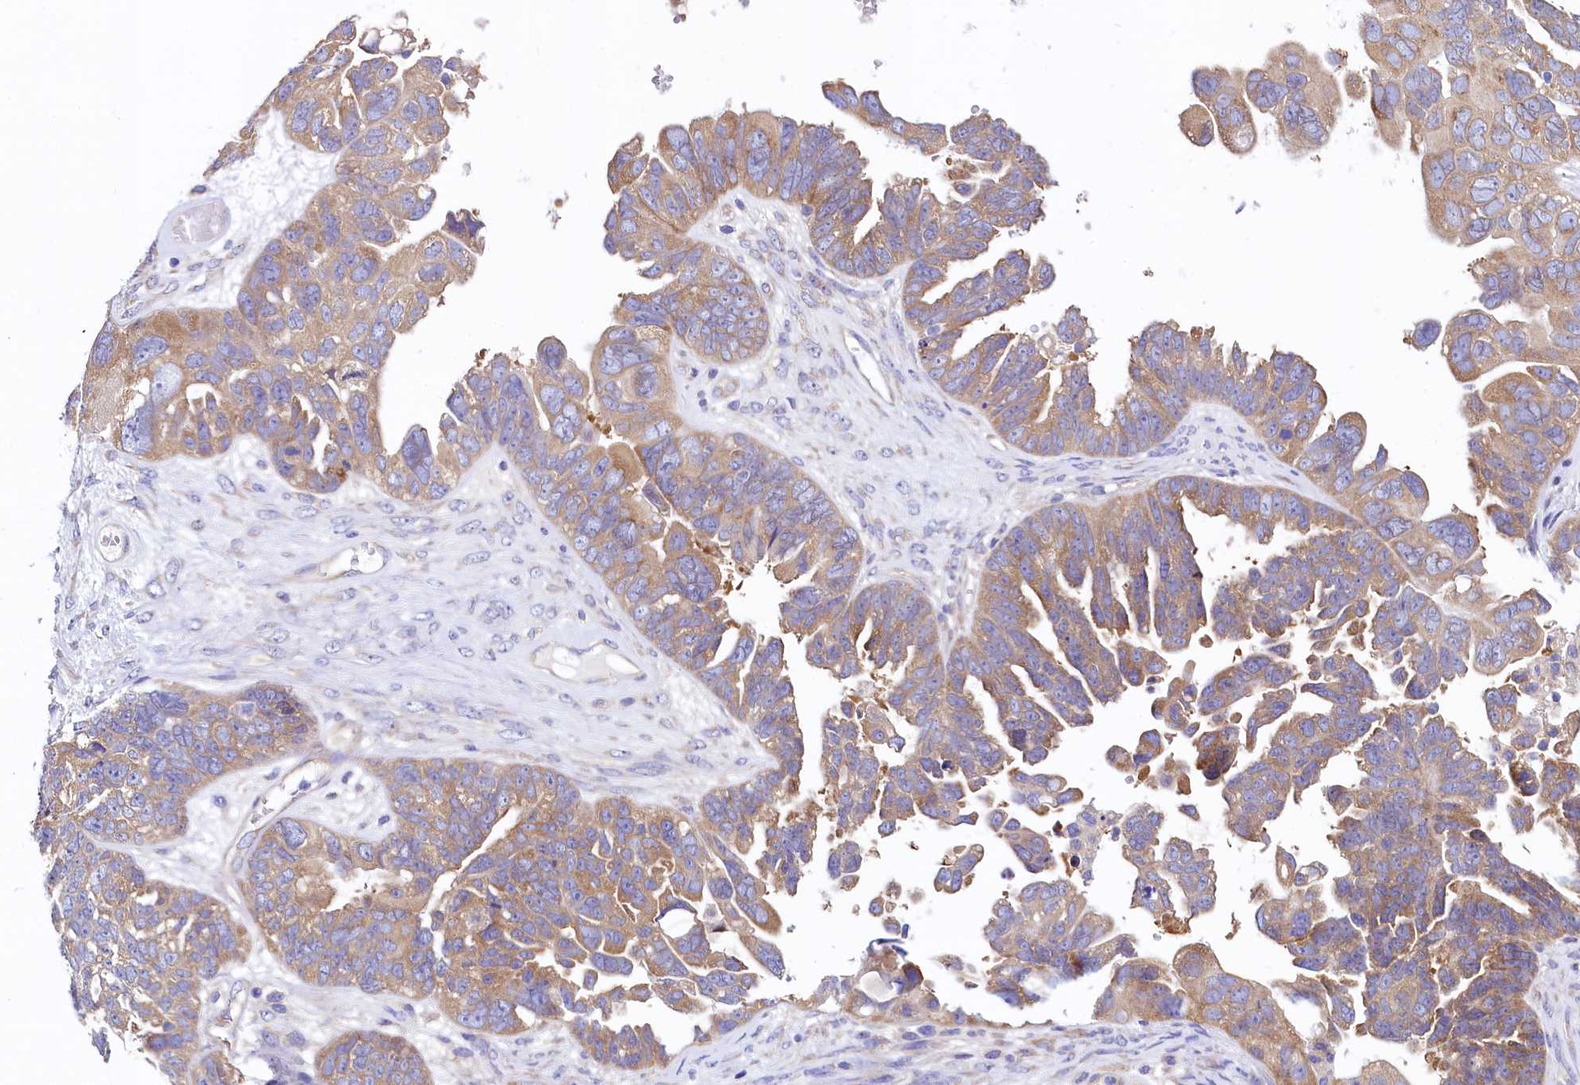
{"staining": {"intensity": "moderate", "quantity": ">75%", "location": "cytoplasmic/membranous"}, "tissue": "ovarian cancer", "cell_type": "Tumor cells", "image_type": "cancer", "snomed": [{"axis": "morphology", "description": "Cystadenocarcinoma, serous, NOS"}, {"axis": "topography", "description": "Ovary"}], "caption": "Immunohistochemistry (IHC) histopathology image of neoplastic tissue: ovarian serous cystadenocarcinoma stained using immunohistochemistry (IHC) demonstrates medium levels of moderate protein expression localized specifically in the cytoplasmic/membranous of tumor cells, appearing as a cytoplasmic/membranous brown color.", "gene": "QARS1", "patient": {"sex": "female", "age": 79}}